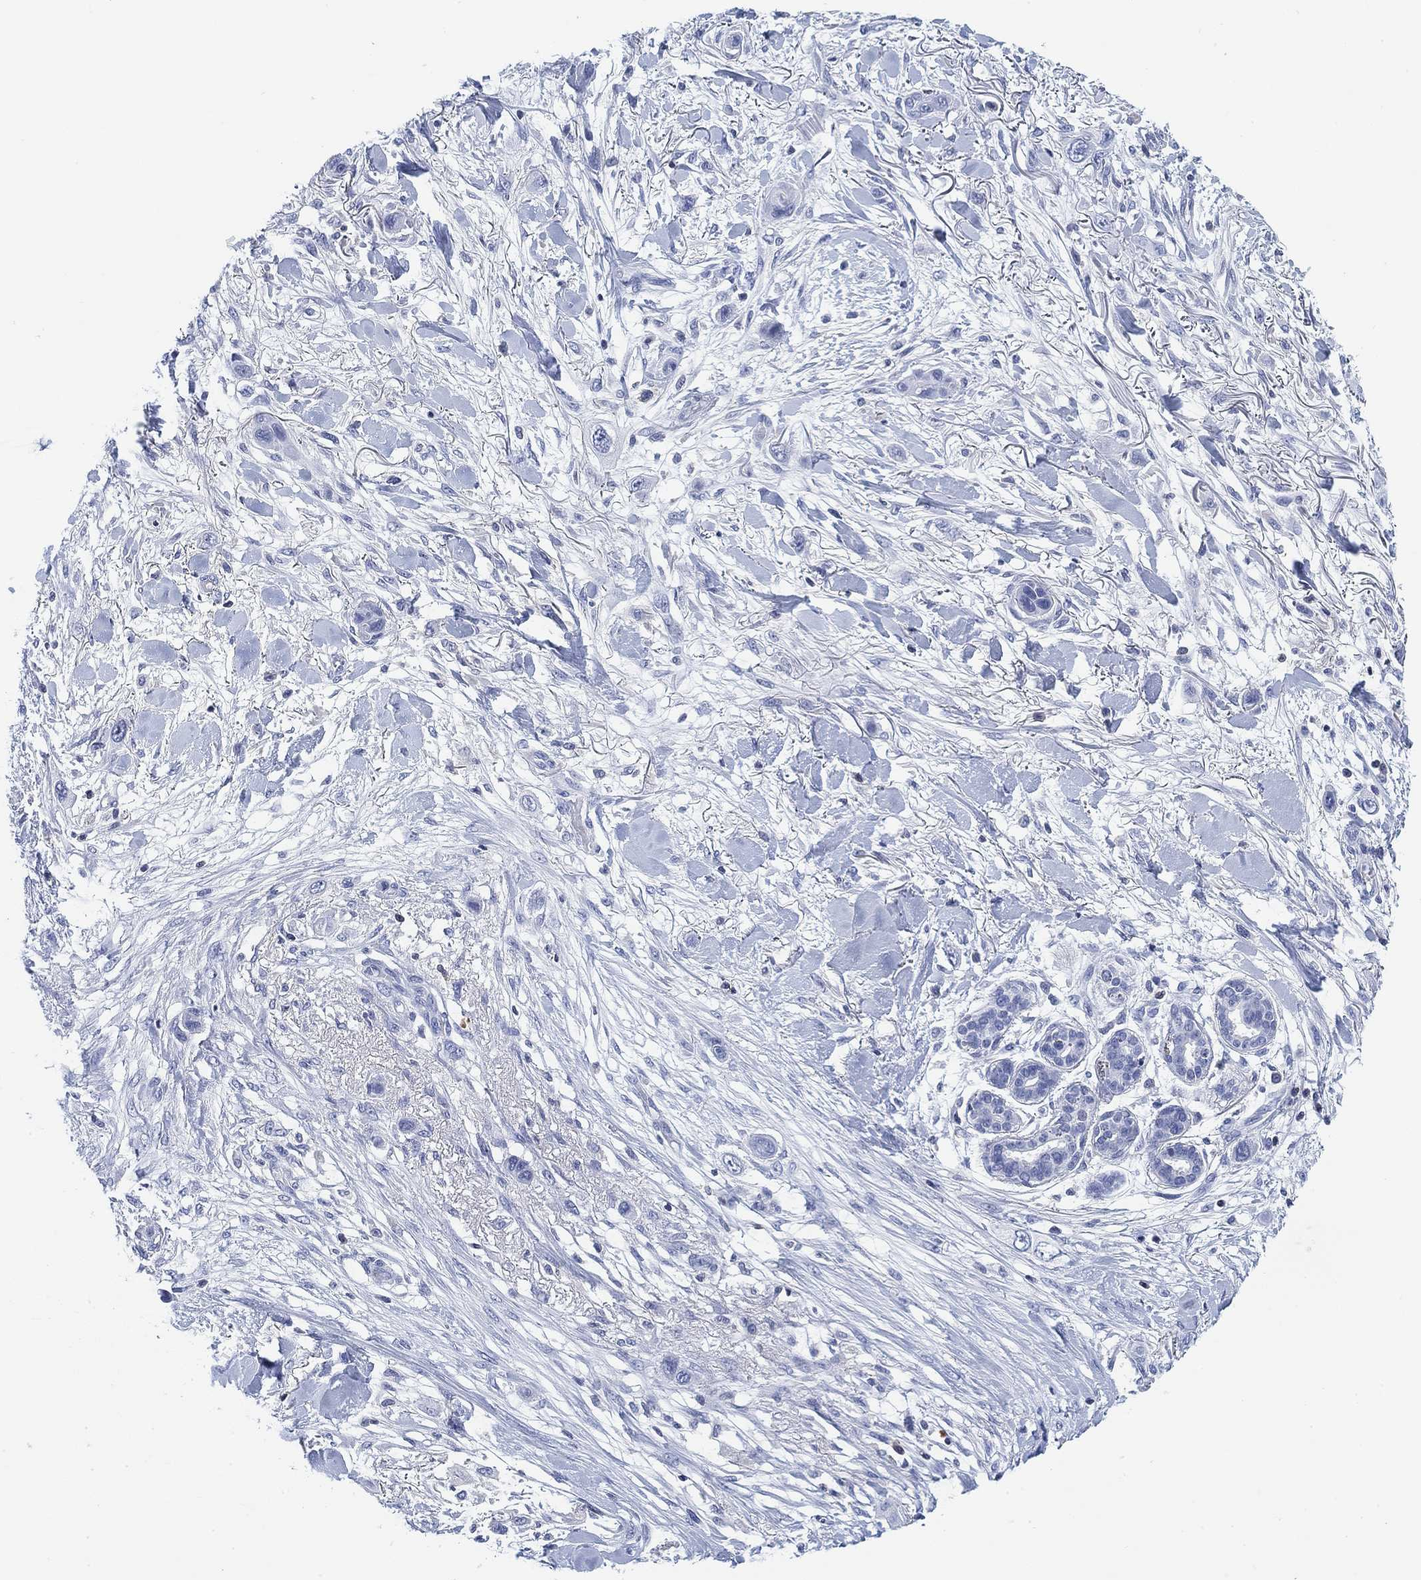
{"staining": {"intensity": "negative", "quantity": "none", "location": "none"}, "tissue": "skin cancer", "cell_type": "Tumor cells", "image_type": "cancer", "snomed": [{"axis": "morphology", "description": "Squamous cell carcinoma, NOS"}, {"axis": "topography", "description": "Skin"}], "caption": "This is an immunohistochemistry photomicrograph of skin cancer (squamous cell carcinoma). There is no positivity in tumor cells.", "gene": "FYB1", "patient": {"sex": "male", "age": 79}}